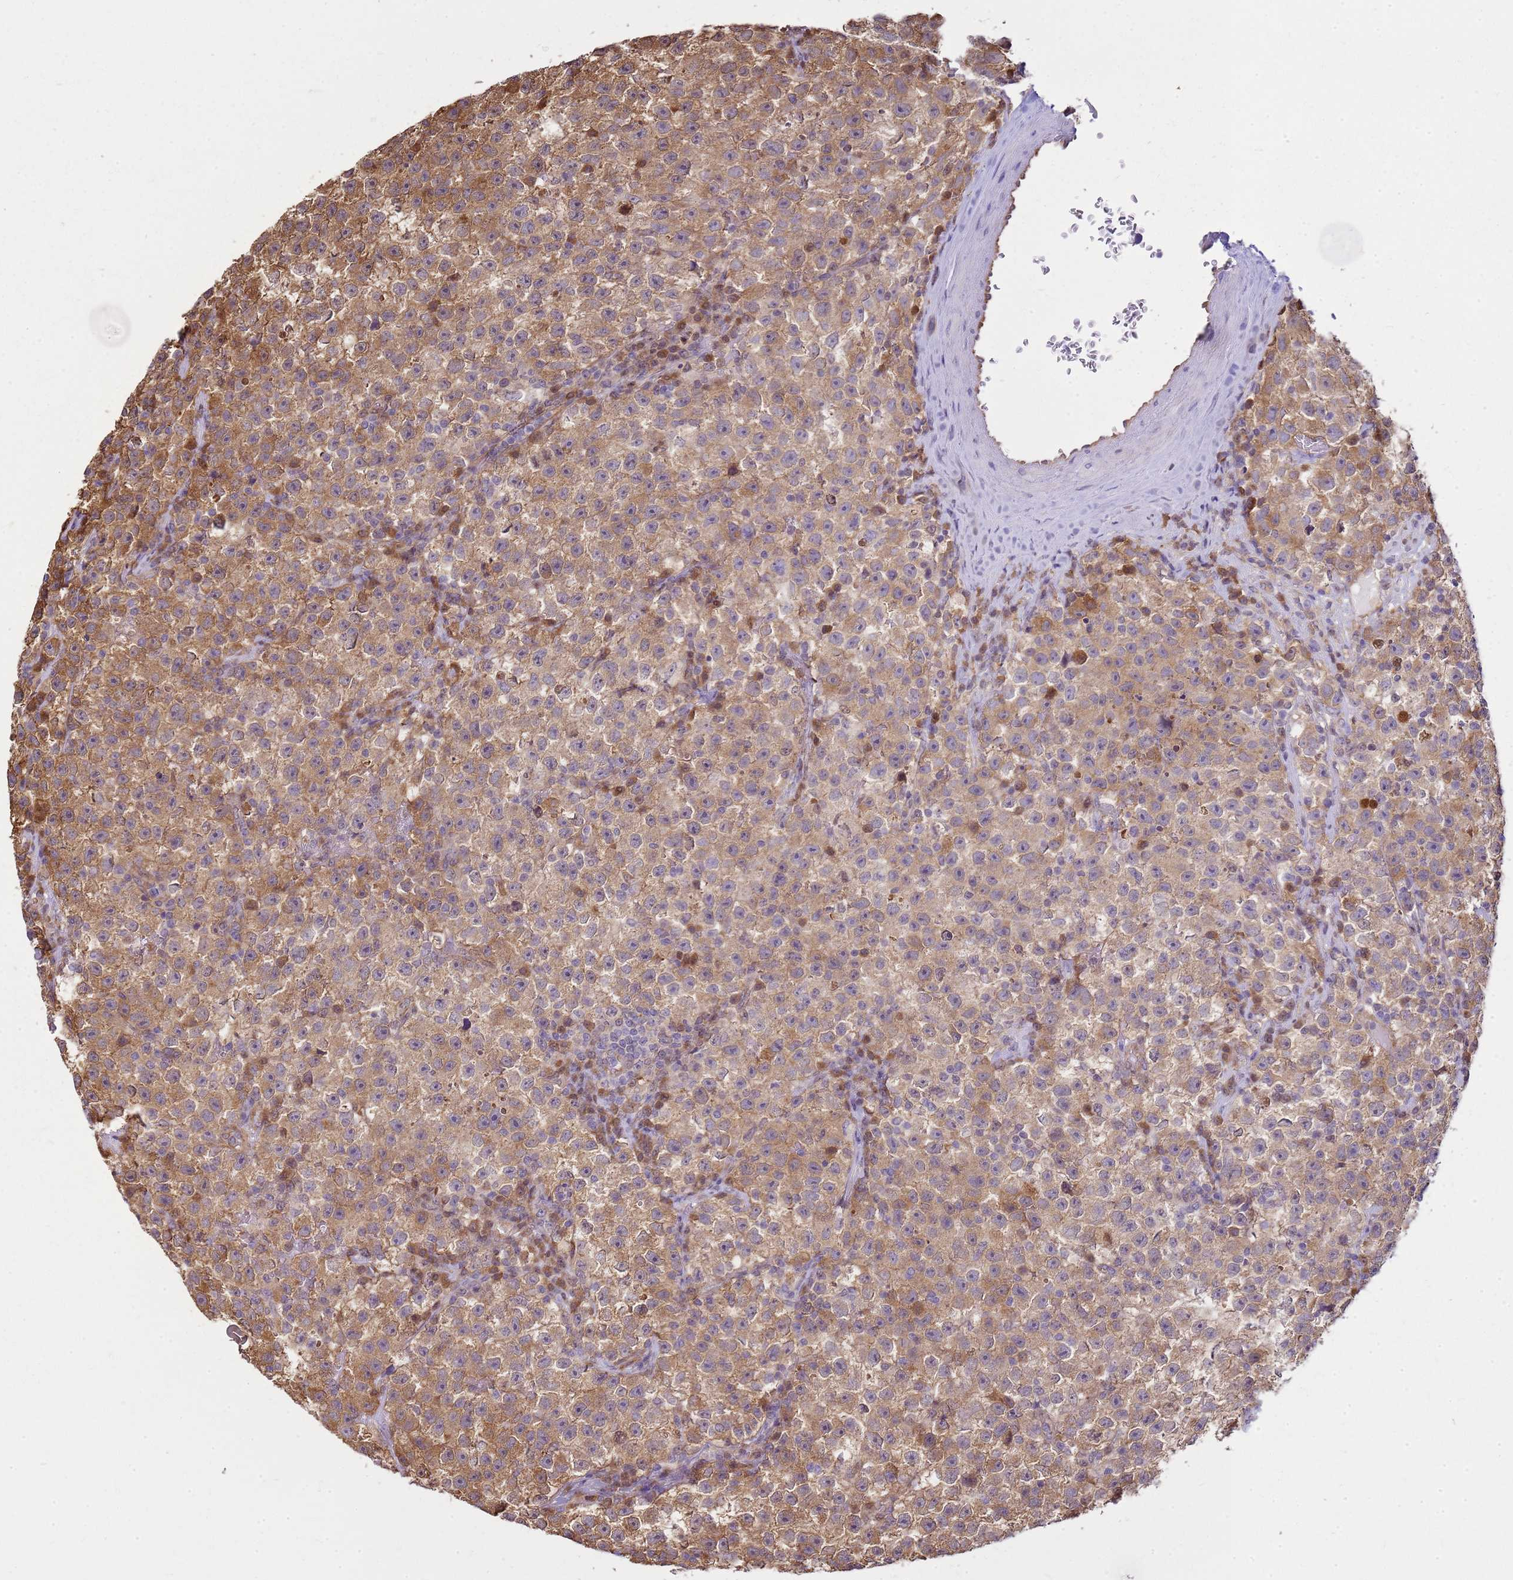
{"staining": {"intensity": "moderate", "quantity": ">75%", "location": "cytoplasmic/membranous"}, "tissue": "testis cancer", "cell_type": "Tumor cells", "image_type": "cancer", "snomed": [{"axis": "morphology", "description": "Seminoma, NOS"}, {"axis": "topography", "description": "Testis"}], "caption": "This photomicrograph reveals immunohistochemistry (IHC) staining of human testis cancer (seminoma), with medium moderate cytoplasmic/membranous expression in about >75% of tumor cells.", "gene": "YWHAE", "patient": {"sex": "male", "age": 22}}